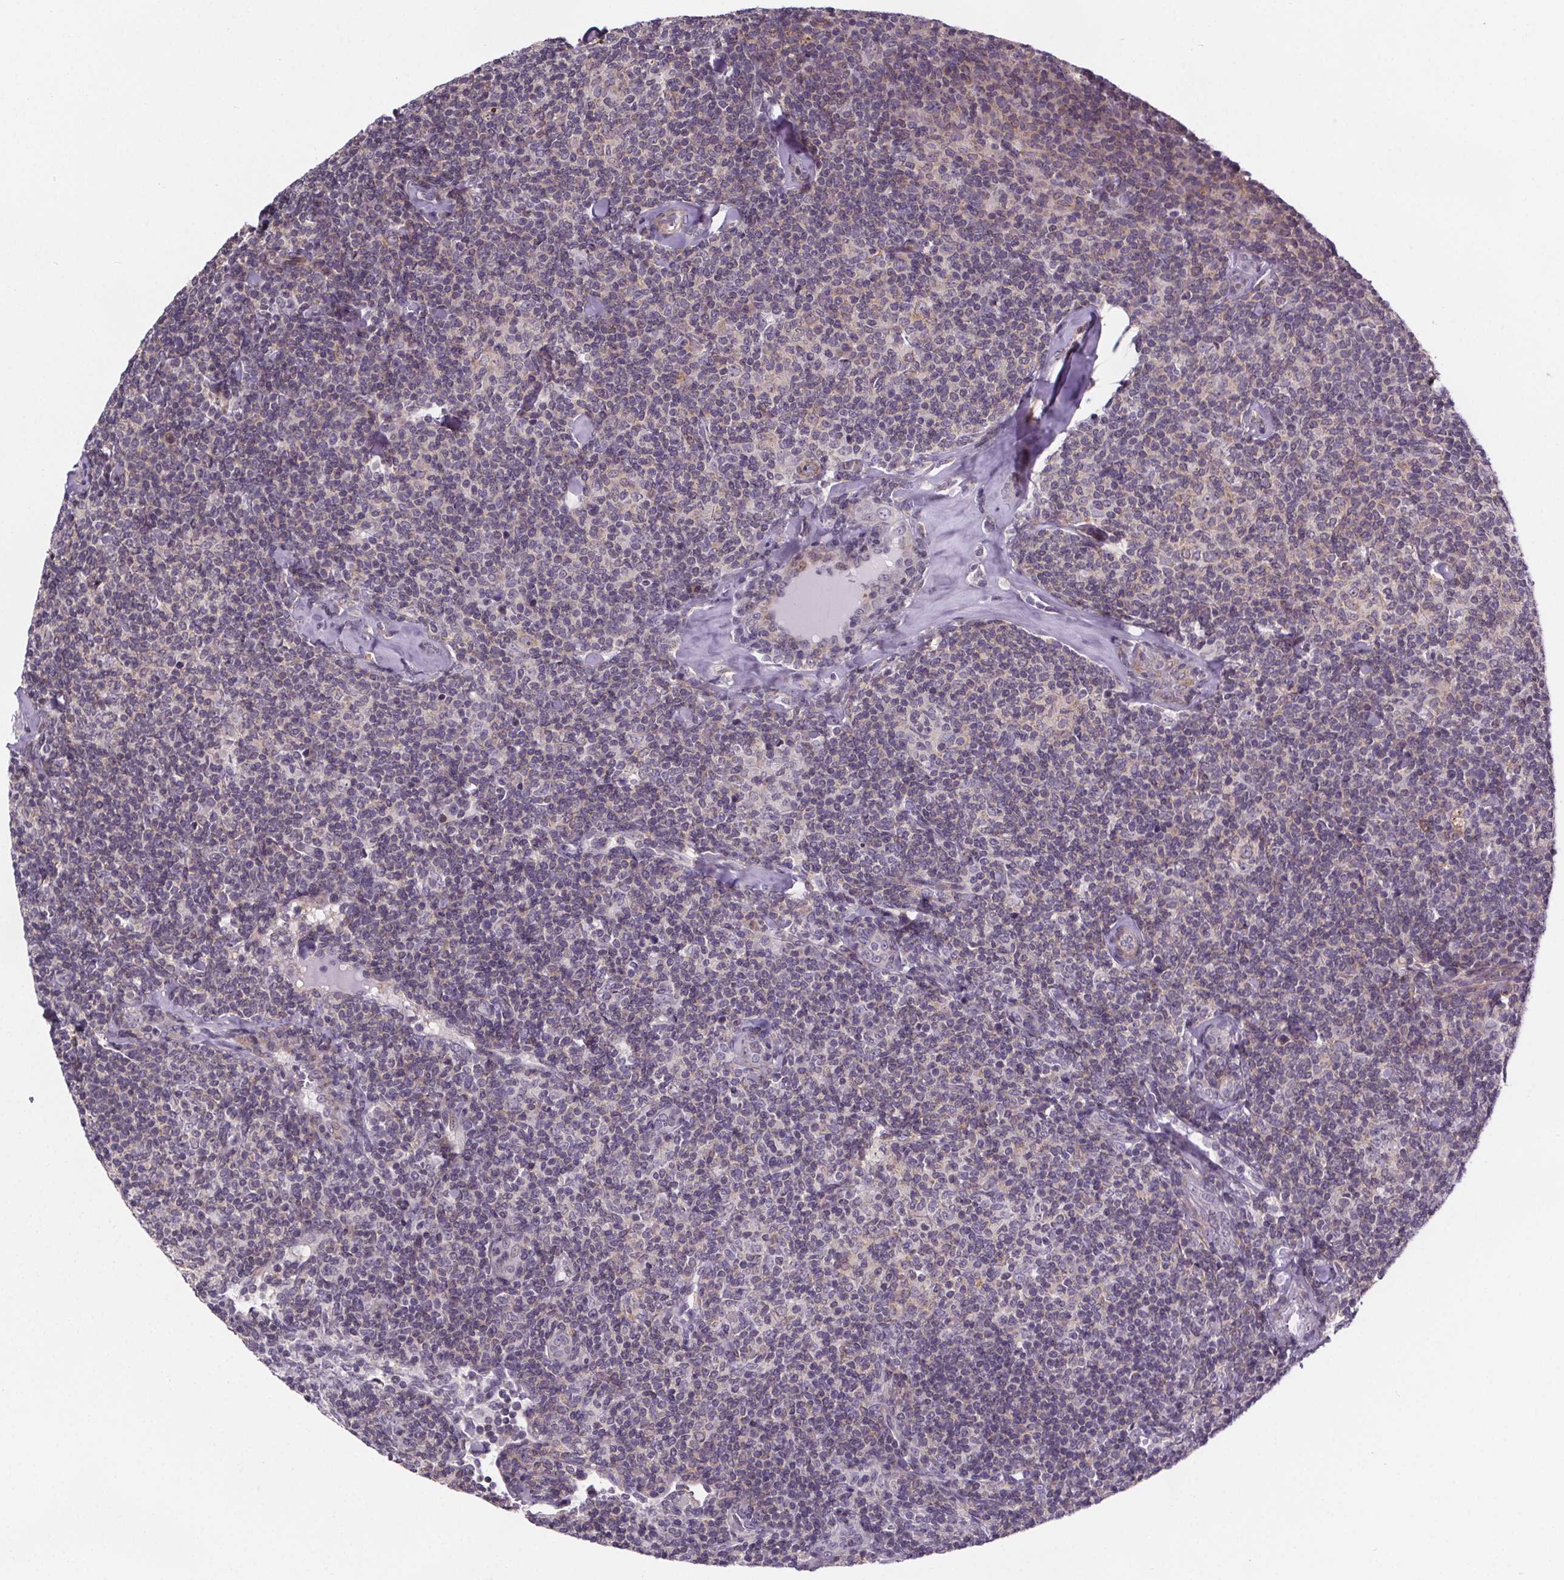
{"staining": {"intensity": "negative", "quantity": "none", "location": "none"}, "tissue": "lymphoma", "cell_type": "Tumor cells", "image_type": "cancer", "snomed": [{"axis": "morphology", "description": "Malignant lymphoma, non-Hodgkin's type, Low grade"}, {"axis": "topography", "description": "Lymph node"}], "caption": "The micrograph exhibits no significant staining in tumor cells of malignant lymphoma, non-Hodgkin's type (low-grade).", "gene": "TTC12", "patient": {"sex": "female", "age": 56}}